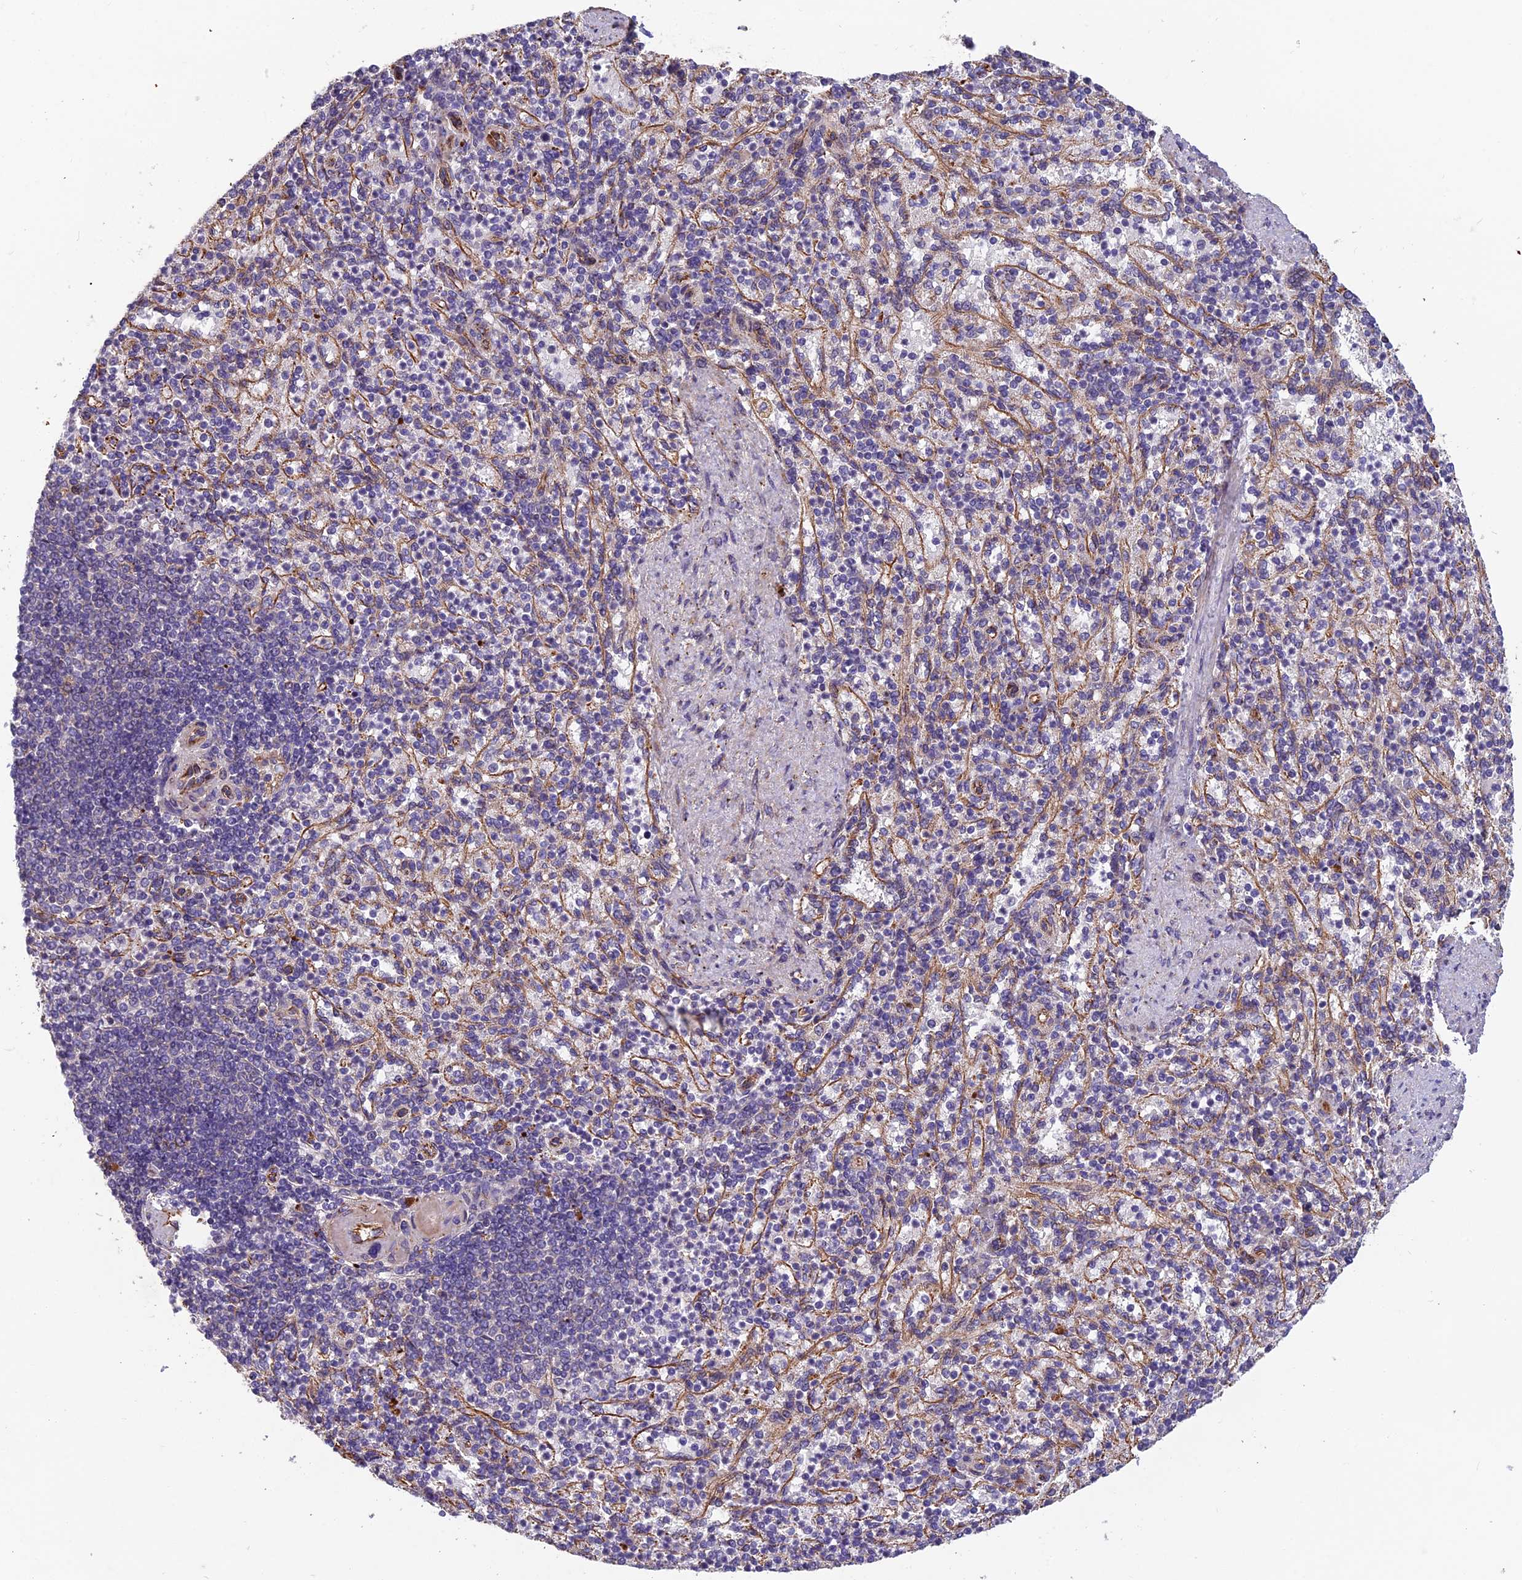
{"staining": {"intensity": "negative", "quantity": "none", "location": "none"}, "tissue": "spleen", "cell_type": "Cells in red pulp", "image_type": "normal", "snomed": [{"axis": "morphology", "description": "Normal tissue, NOS"}, {"axis": "topography", "description": "Spleen"}], "caption": "The histopathology image demonstrates no staining of cells in red pulp in benign spleen. (Immunohistochemistry (ihc), brightfield microscopy, high magnification).", "gene": "SPDL1", "patient": {"sex": "female", "age": 74}}